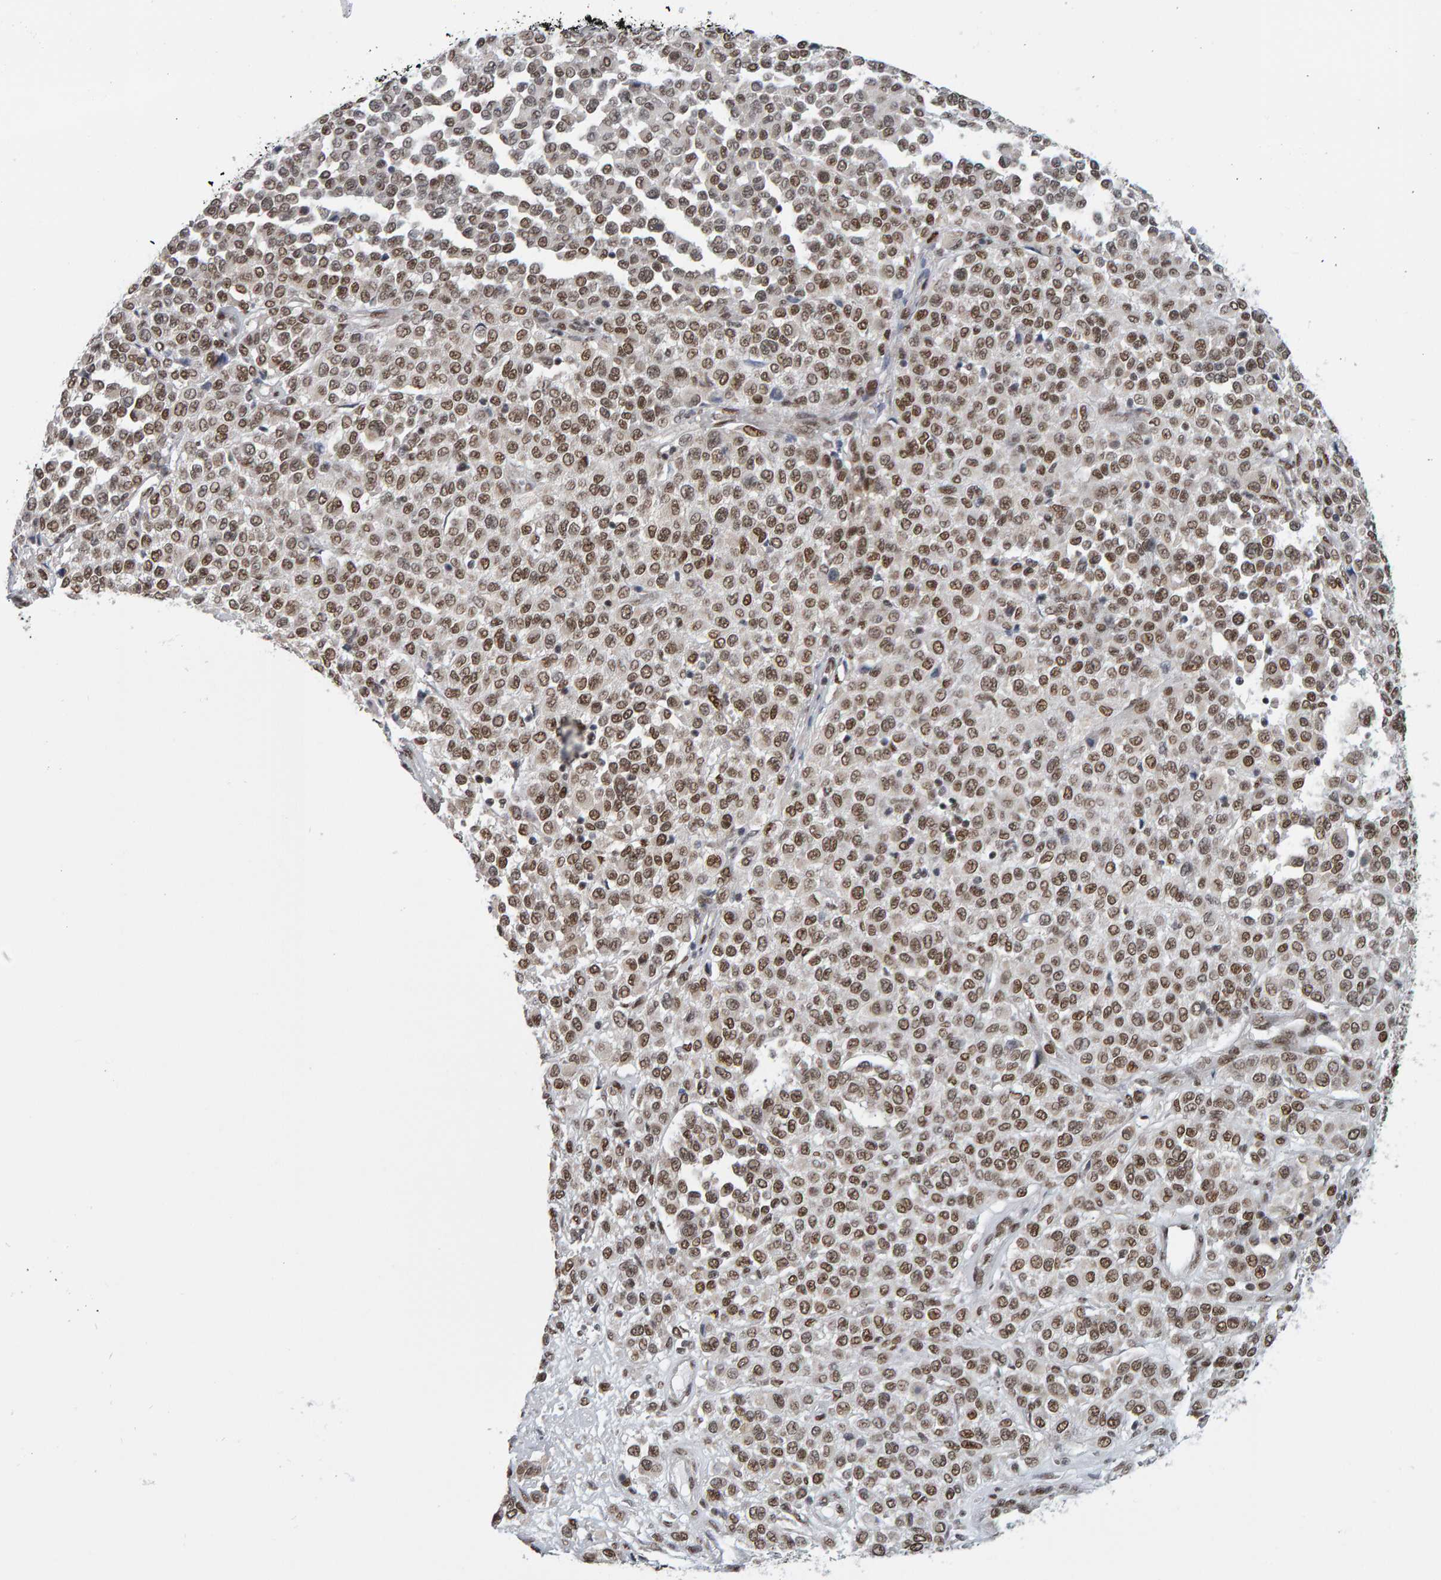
{"staining": {"intensity": "strong", "quantity": ">75%", "location": "nuclear"}, "tissue": "melanoma", "cell_type": "Tumor cells", "image_type": "cancer", "snomed": [{"axis": "morphology", "description": "Malignant melanoma, Metastatic site"}, {"axis": "topography", "description": "Pancreas"}], "caption": "A photomicrograph showing strong nuclear staining in approximately >75% of tumor cells in malignant melanoma (metastatic site), as visualized by brown immunohistochemical staining.", "gene": "ATF7IP", "patient": {"sex": "female", "age": 30}}